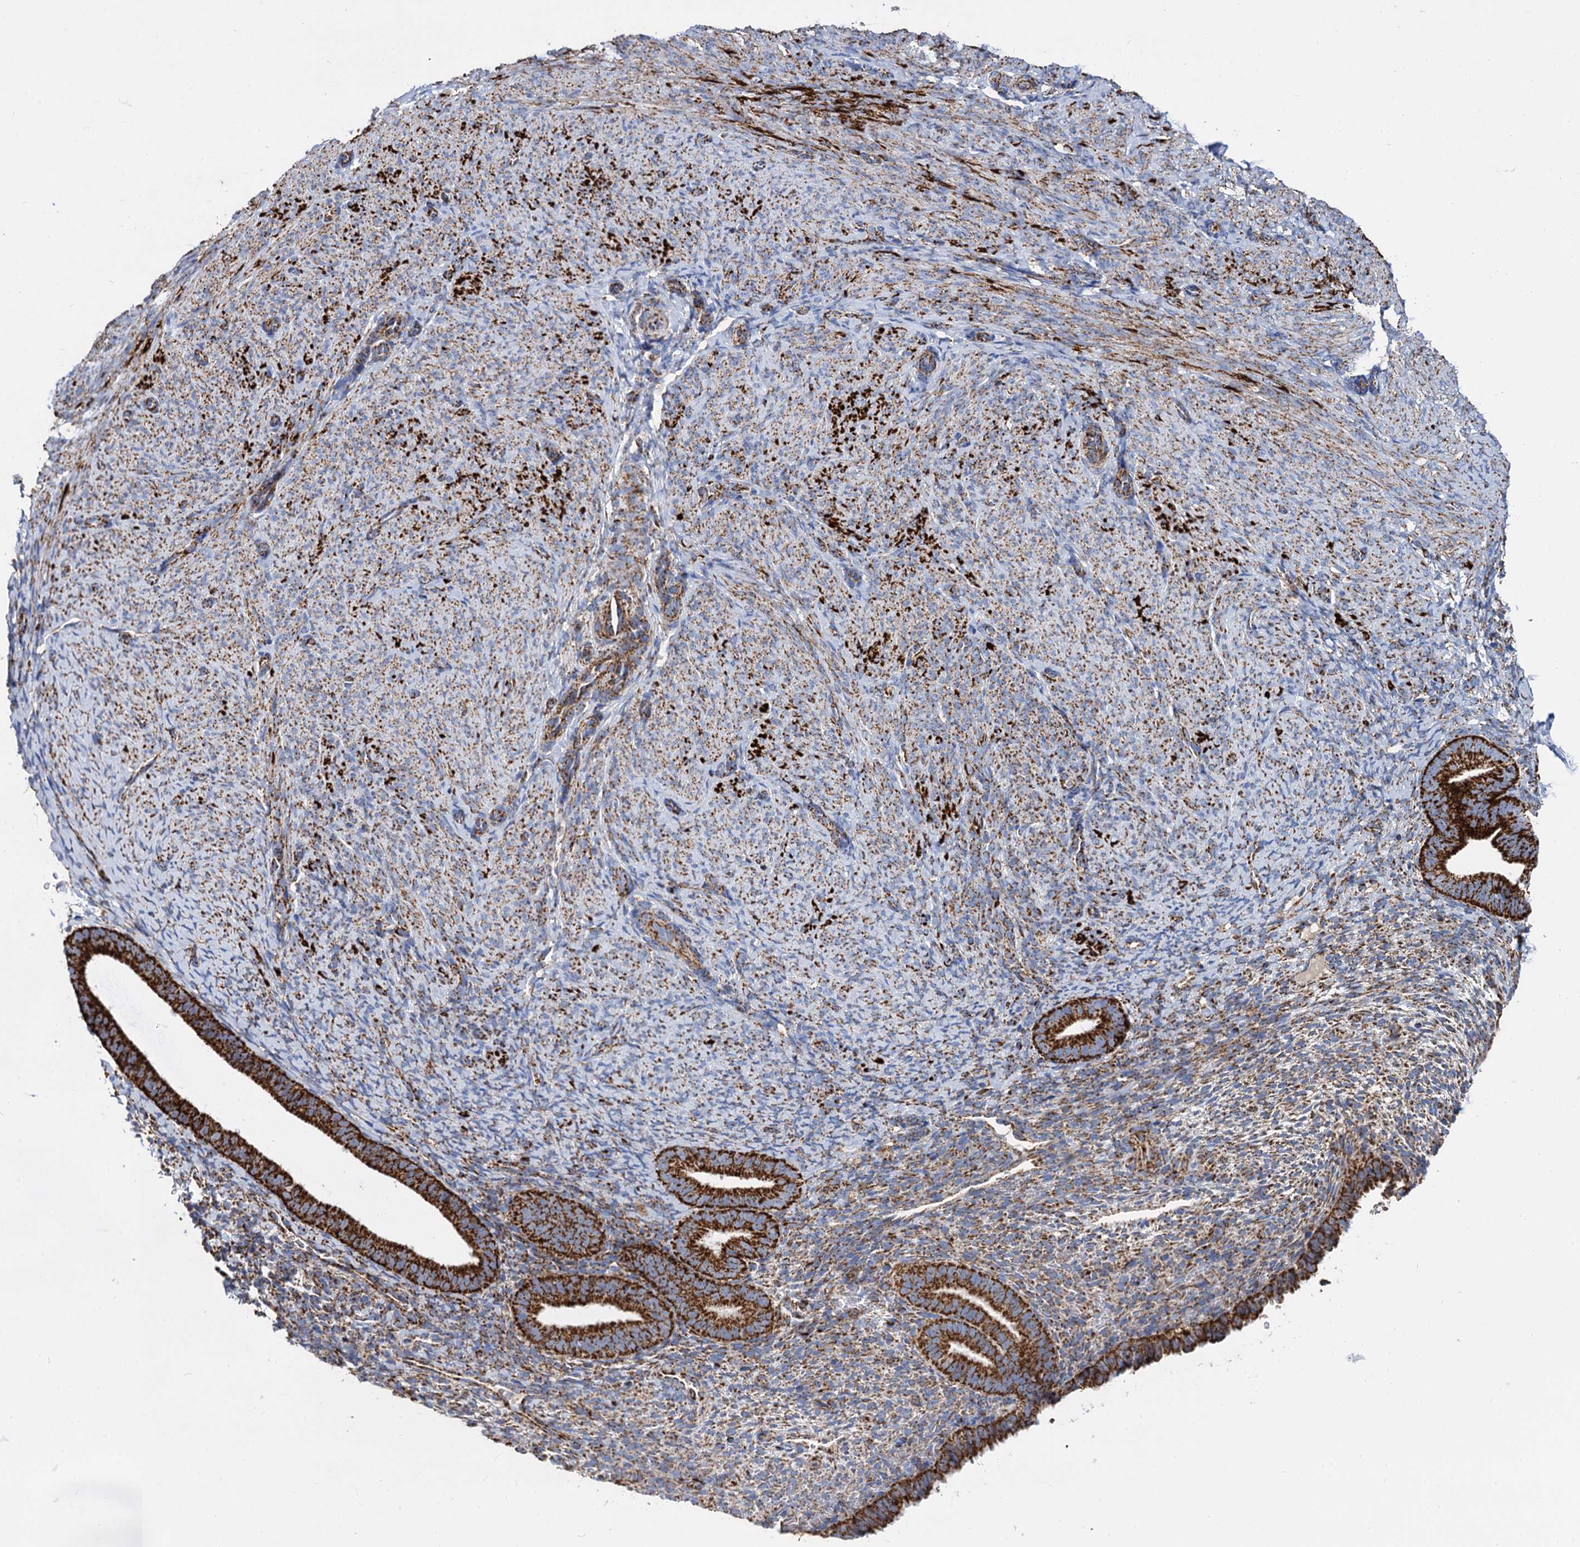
{"staining": {"intensity": "moderate", "quantity": "25%-75%", "location": "cytoplasmic/membranous"}, "tissue": "endometrium", "cell_type": "Cells in endometrial stroma", "image_type": "normal", "snomed": [{"axis": "morphology", "description": "Normal tissue, NOS"}, {"axis": "topography", "description": "Endometrium"}], "caption": "About 25%-75% of cells in endometrial stroma in normal endometrium demonstrate moderate cytoplasmic/membranous protein positivity as visualized by brown immunohistochemical staining.", "gene": "TIMM10", "patient": {"sex": "female", "age": 65}}